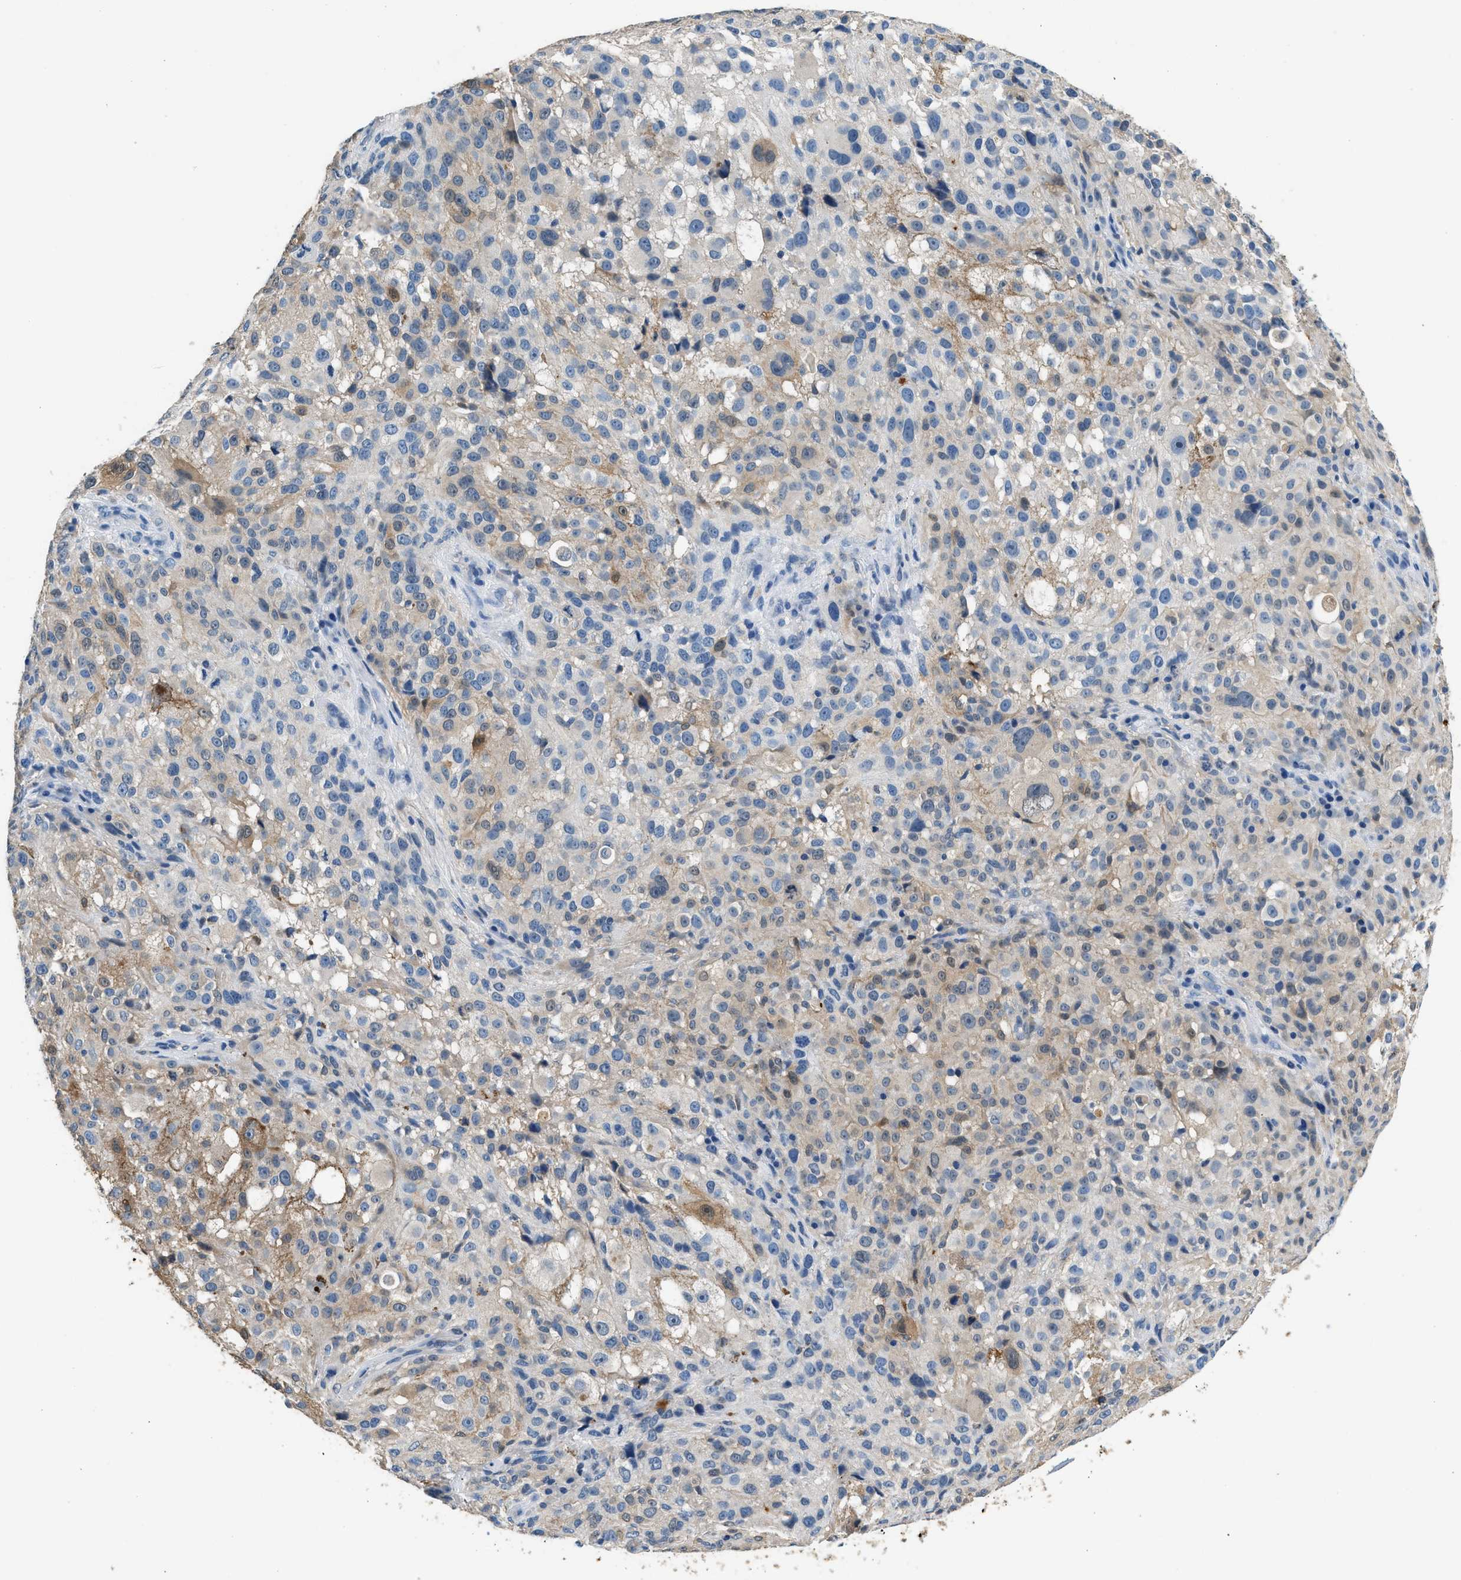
{"staining": {"intensity": "weak", "quantity": "25%-75%", "location": "cytoplasmic/membranous"}, "tissue": "melanoma", "cell_type": "Tumor cells", "image_type": "cancer", "snomed": [{"axis": "morphology", "description": "Necrosis, NOS"}, {"axis": "morphology", "description": "Malignant melanoma, NOS"}, {"axis": "topography", "description": "Skin"}], "caption": "Weak cytoplasmic/membranous protein positivity is present in about 25%-75% of tumor cells in malignant melanoma.", "gene": "ANXA3", "patient": {"sex": "female", "age": 87}}